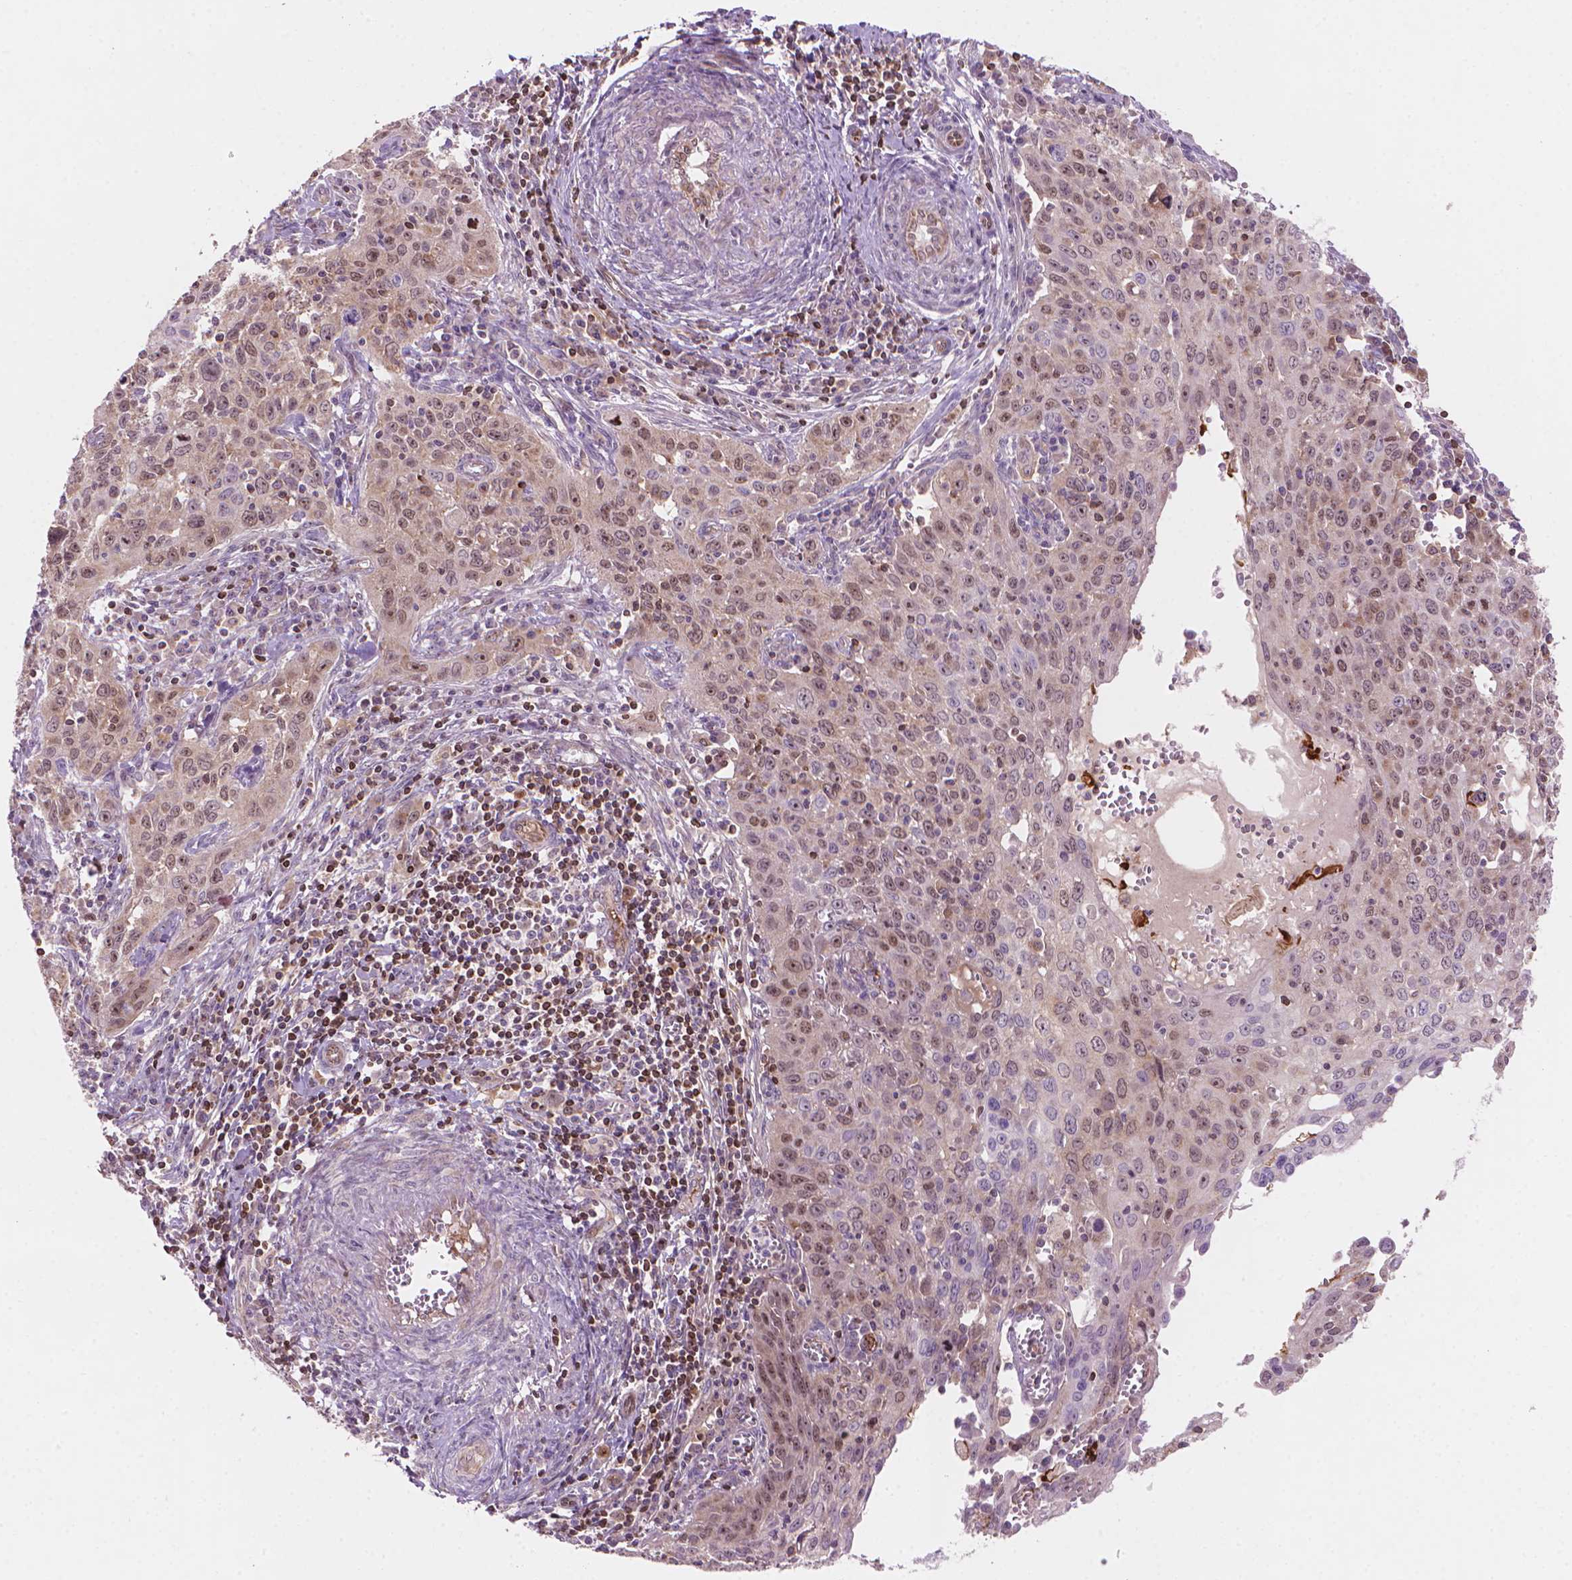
{"staining": {"intensity": "weak", "quantity": "25%-75%", "location": "nuclear"}, "tissue": "cervical cancer", "cell_type": "Tumor cells", "image_type": "cancer", "snomed": [{"axis": "morphology", "description": "Squamous cell carcinoma, NOS"}, {"axis": "topography", "description": "Cervix"}], "caption": "Tumor cells demonstrate low levels of weak nuclear positivity in about 25%-75% of cells in cervical squamous cell carcinoma. Ihc stains the protein in brown and the nuclei are stained blue.", "gene": "SMC2", "patient": {"sex": "female", "age": 38}}